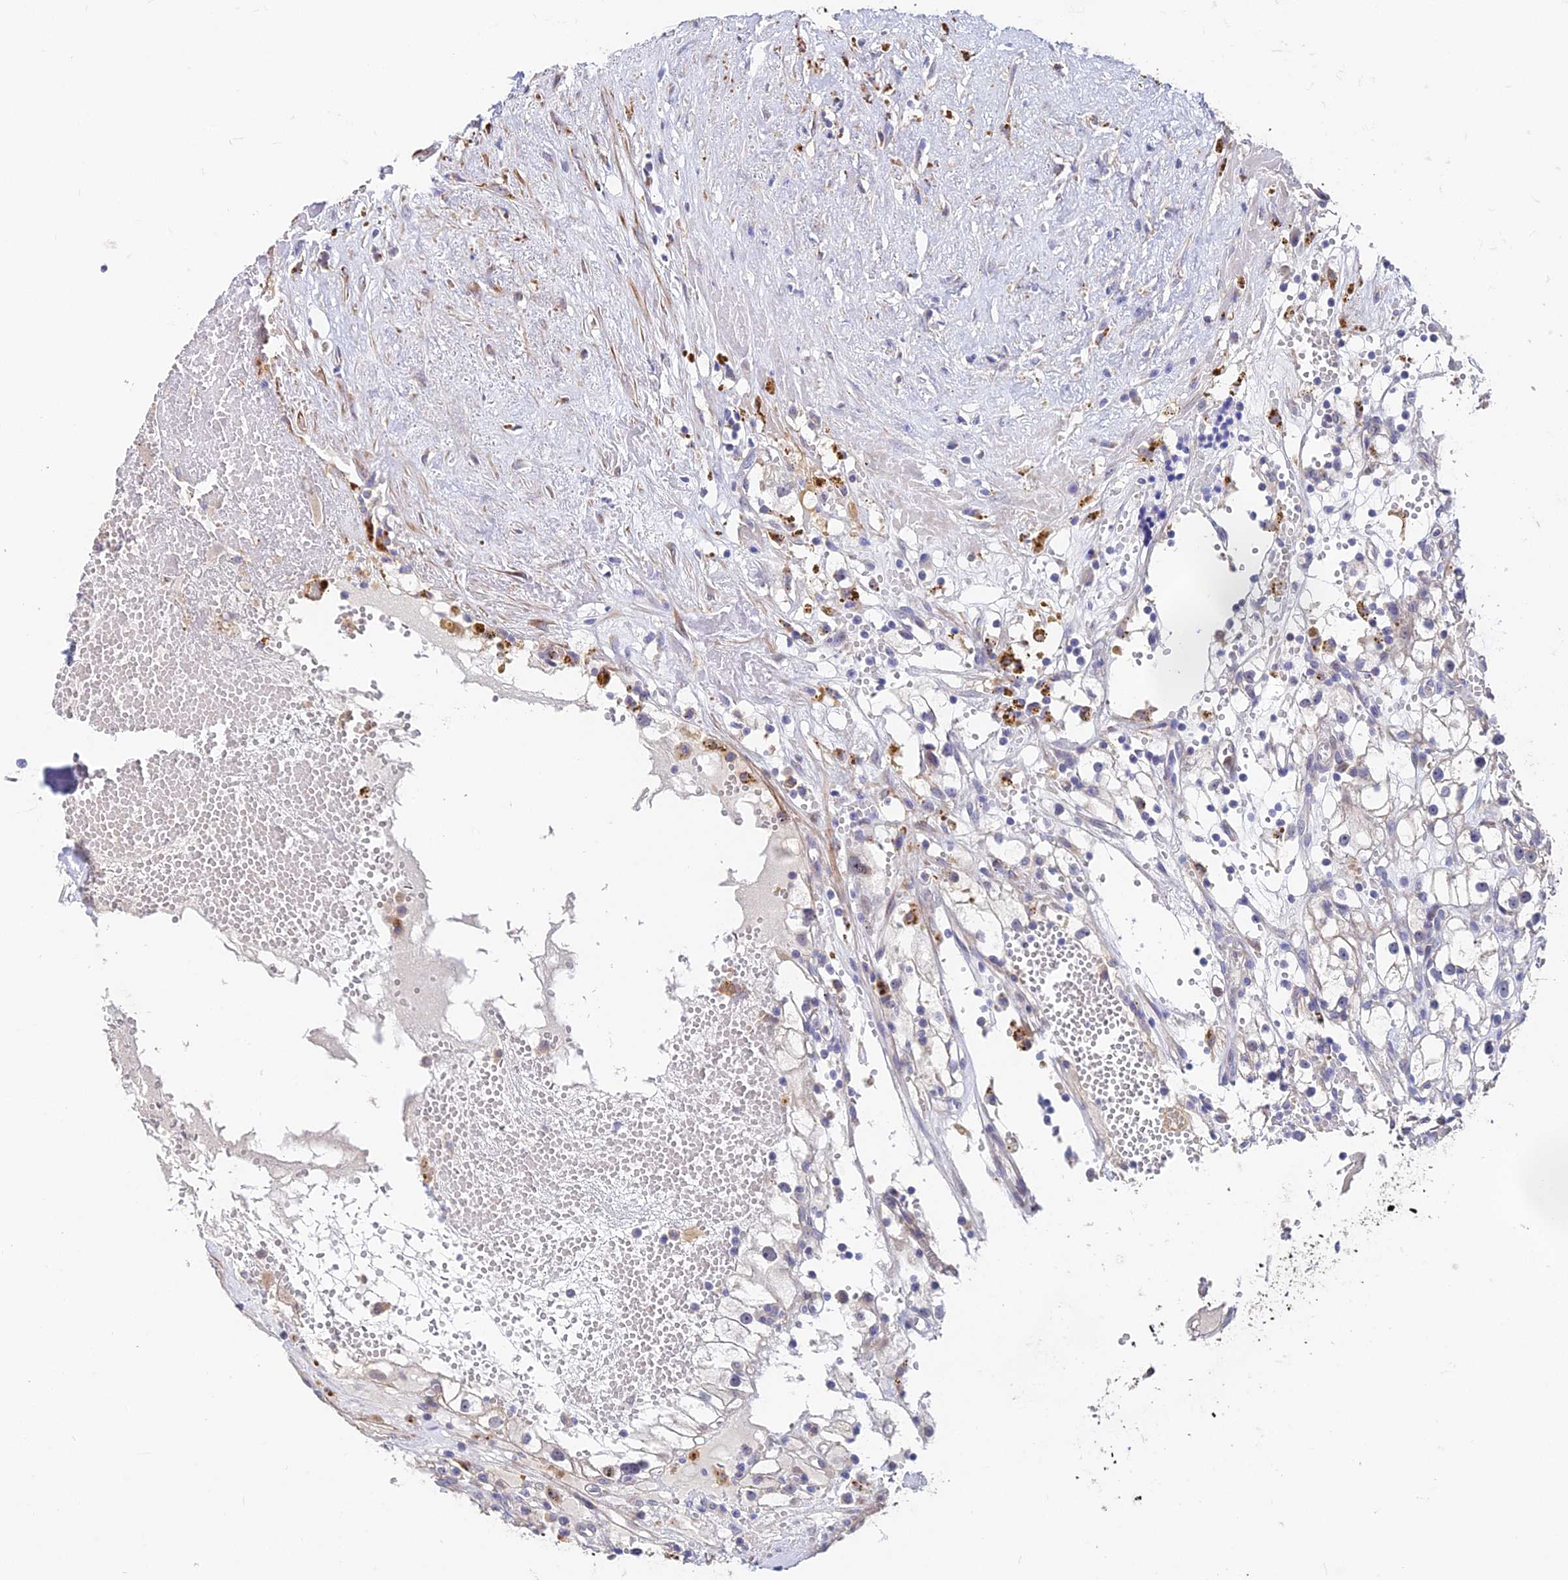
{"staining": {"intensity": "negative", "quantity": "none", "location": "none"}, "tissue": "renal cancer", "cell_type": "Tumor cells", "image_type": "cancer", "snomed": [{"axis": "morphology", "description": "Adenocarcinoma, NOS"}, {"axis": "topography", "description": "Kidney"}], "caption": "The histopathology image demonstrates no staining of tumor cells in adenocarcinoma (renal).", "gene": "ACTR5", "patient": {"sex": "male", "age": 56}}